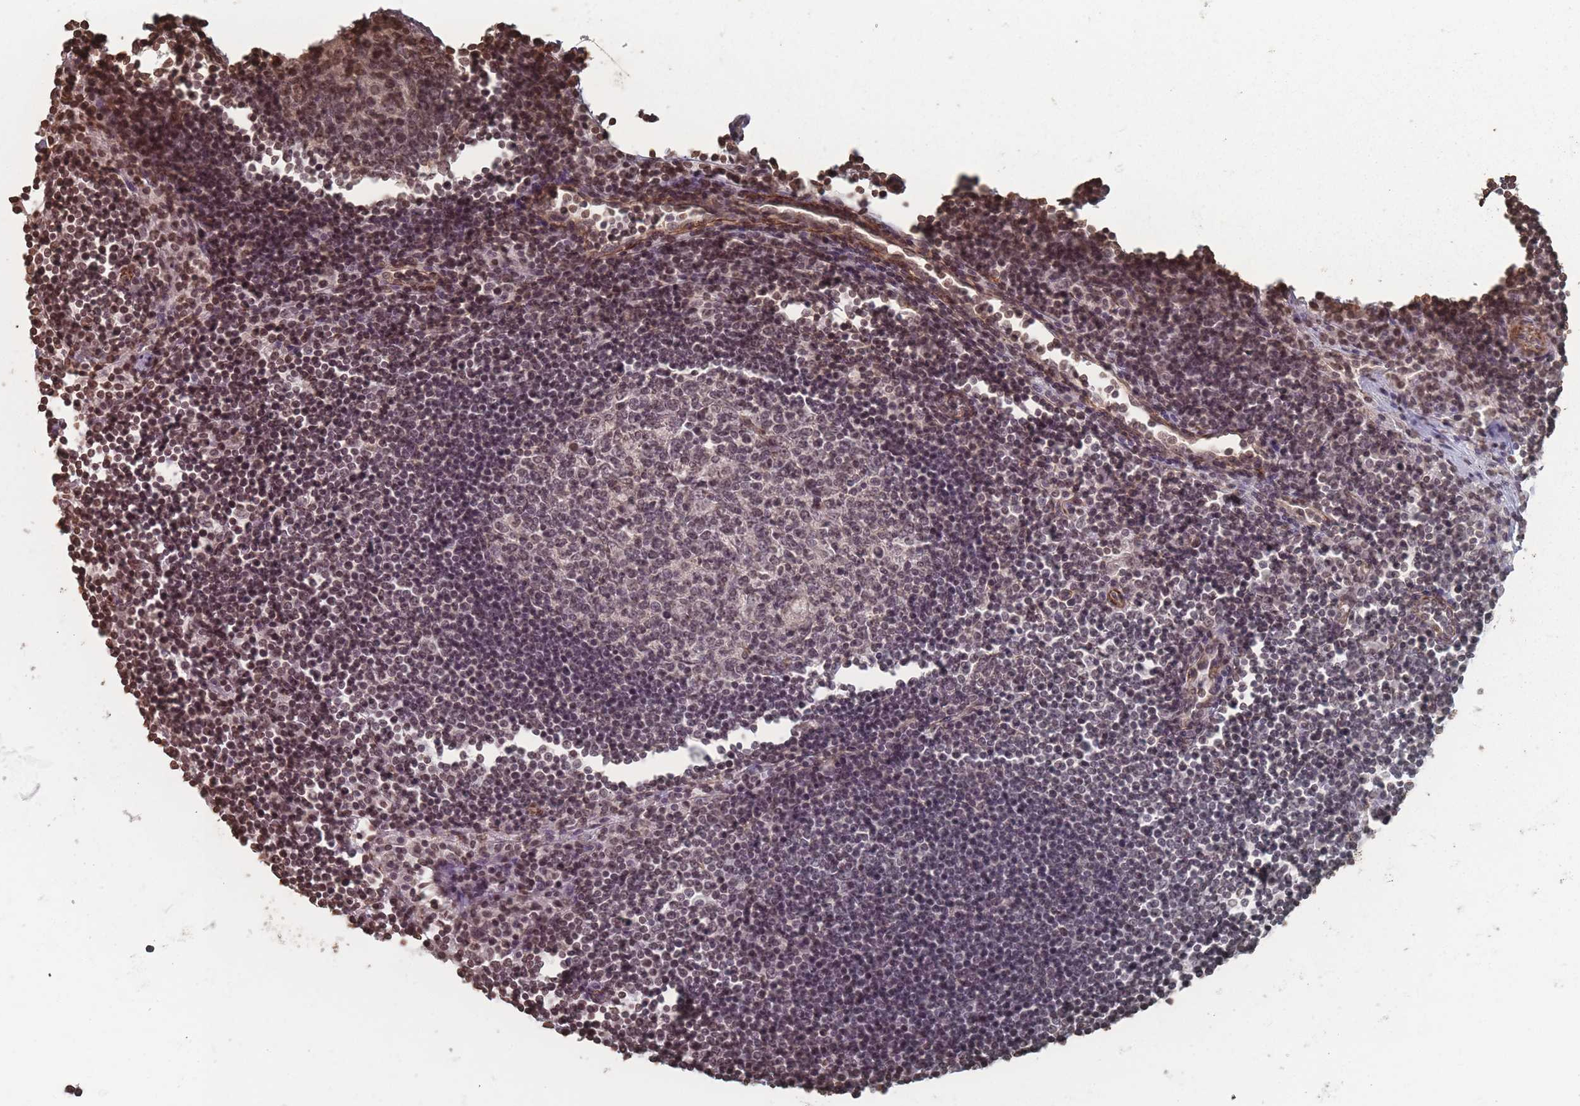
{"staining": {"intensity": "weak", "quantity": "25%-75%", "location": "nuclear"}, "tissue": "lymph node", "cell_type": "Germinal center cells", "image_type": "normal", "snomed": [{"axis": "morphology", "description": "Normal tissue, NOS"}, {"axis": "topography", "description": "Lymph node"}], "caption": "Immunohistochemical staining of normal human lymph node displays weak nuclear protein positivity in about 25%-75% of germinal center cells. (DAB = brown stain, brightfield microscopy at high magnification).", "gene": "PLEKHG5", "patient": {"sex": "female", "age": 53}}